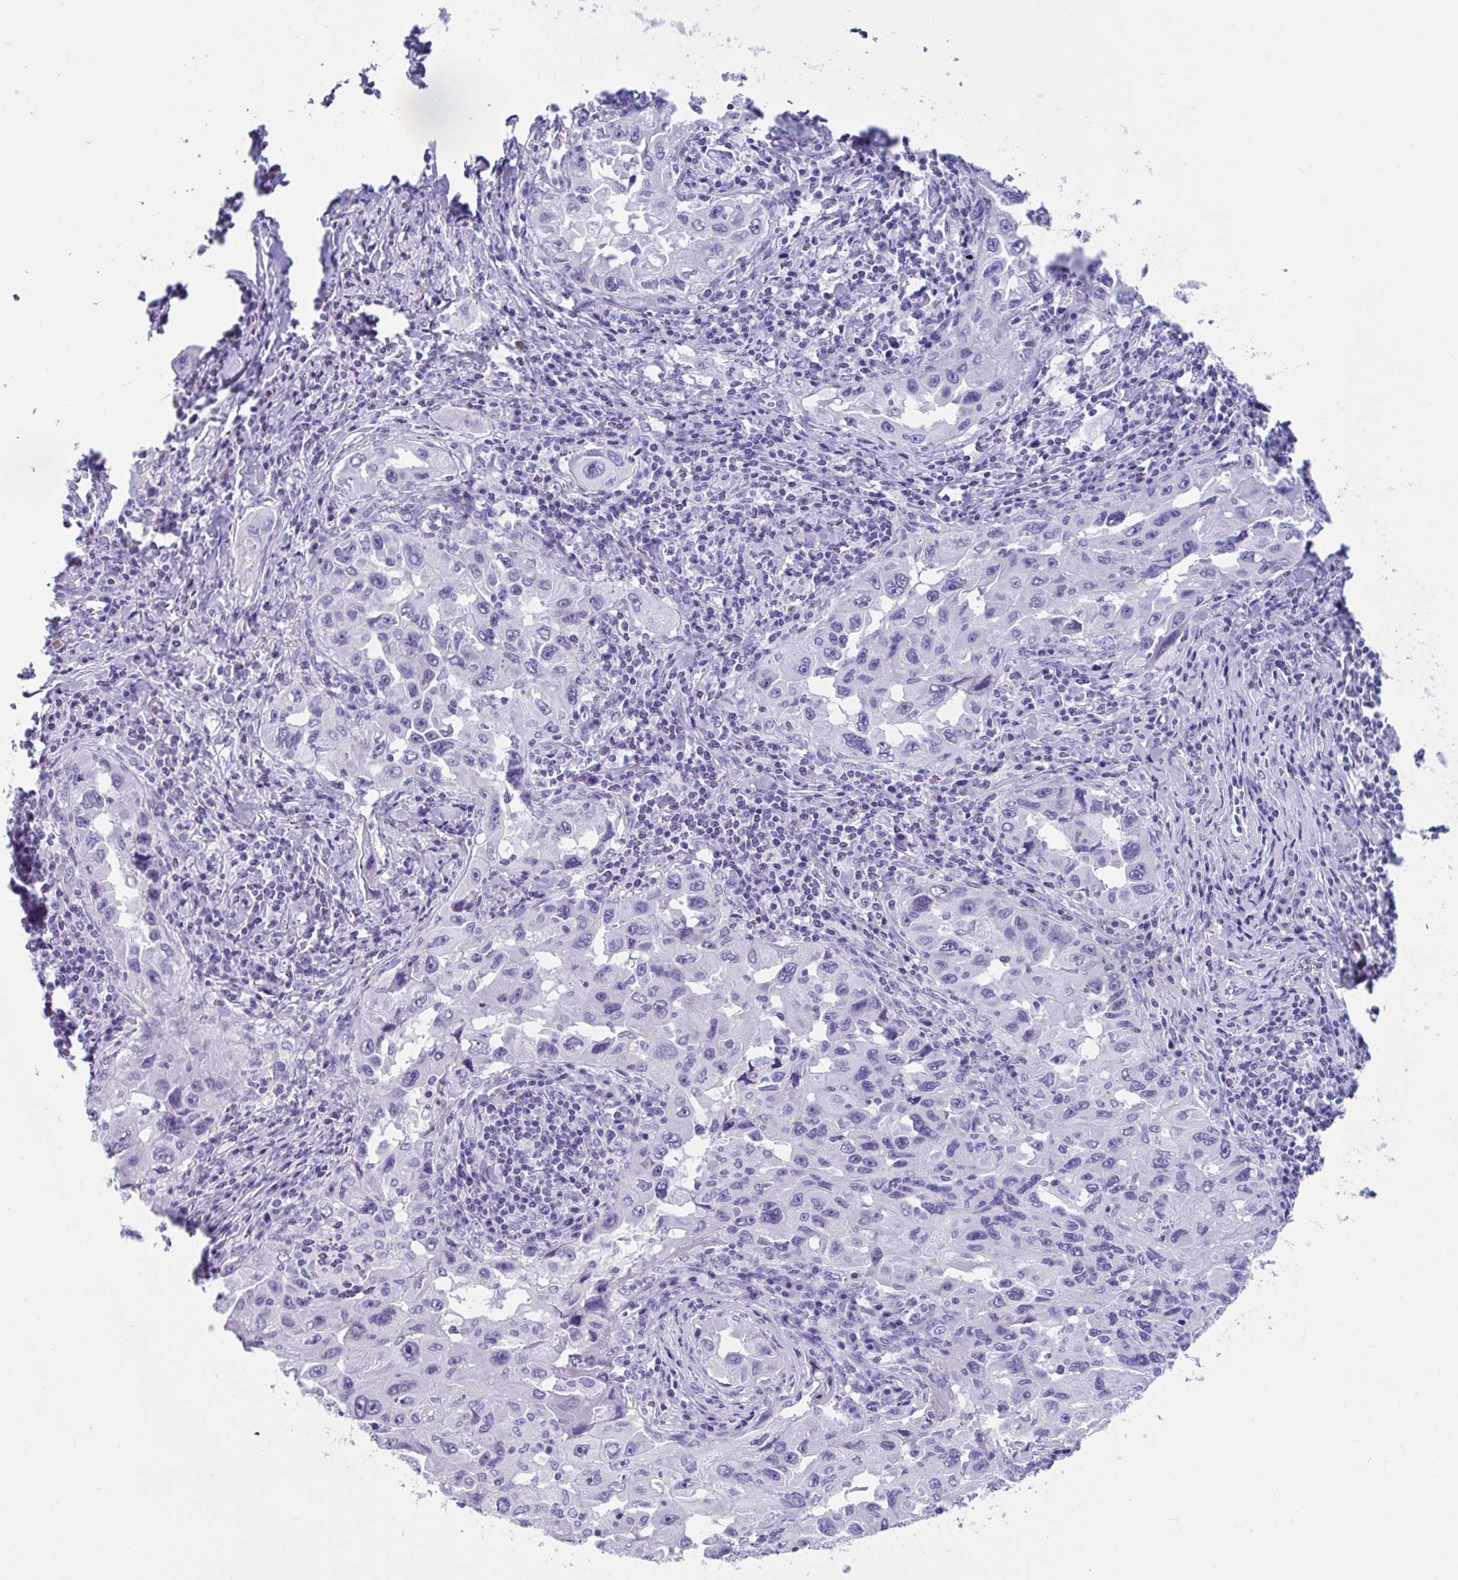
{"staining": {"intensity": "negative", "quantity": "none", "location": "none"}, "tissue": "lung cancer", "cell_type": "Tumor cells", "image_type": "cancer", "snomed": [{"axis": "morphology", "description": "Adenocarcinoma, NOS"}, {"axis": "topography", "description": "Lung"}], "caption": "A histopathology image of human adenocarcinoma (lung) is negative for staining in tumor cells. (Immunohistochemistry (ihc), brightfield microscopy, high magnification).", "gene": "USP35", "patient": {"sex": "female", "age": 73}}